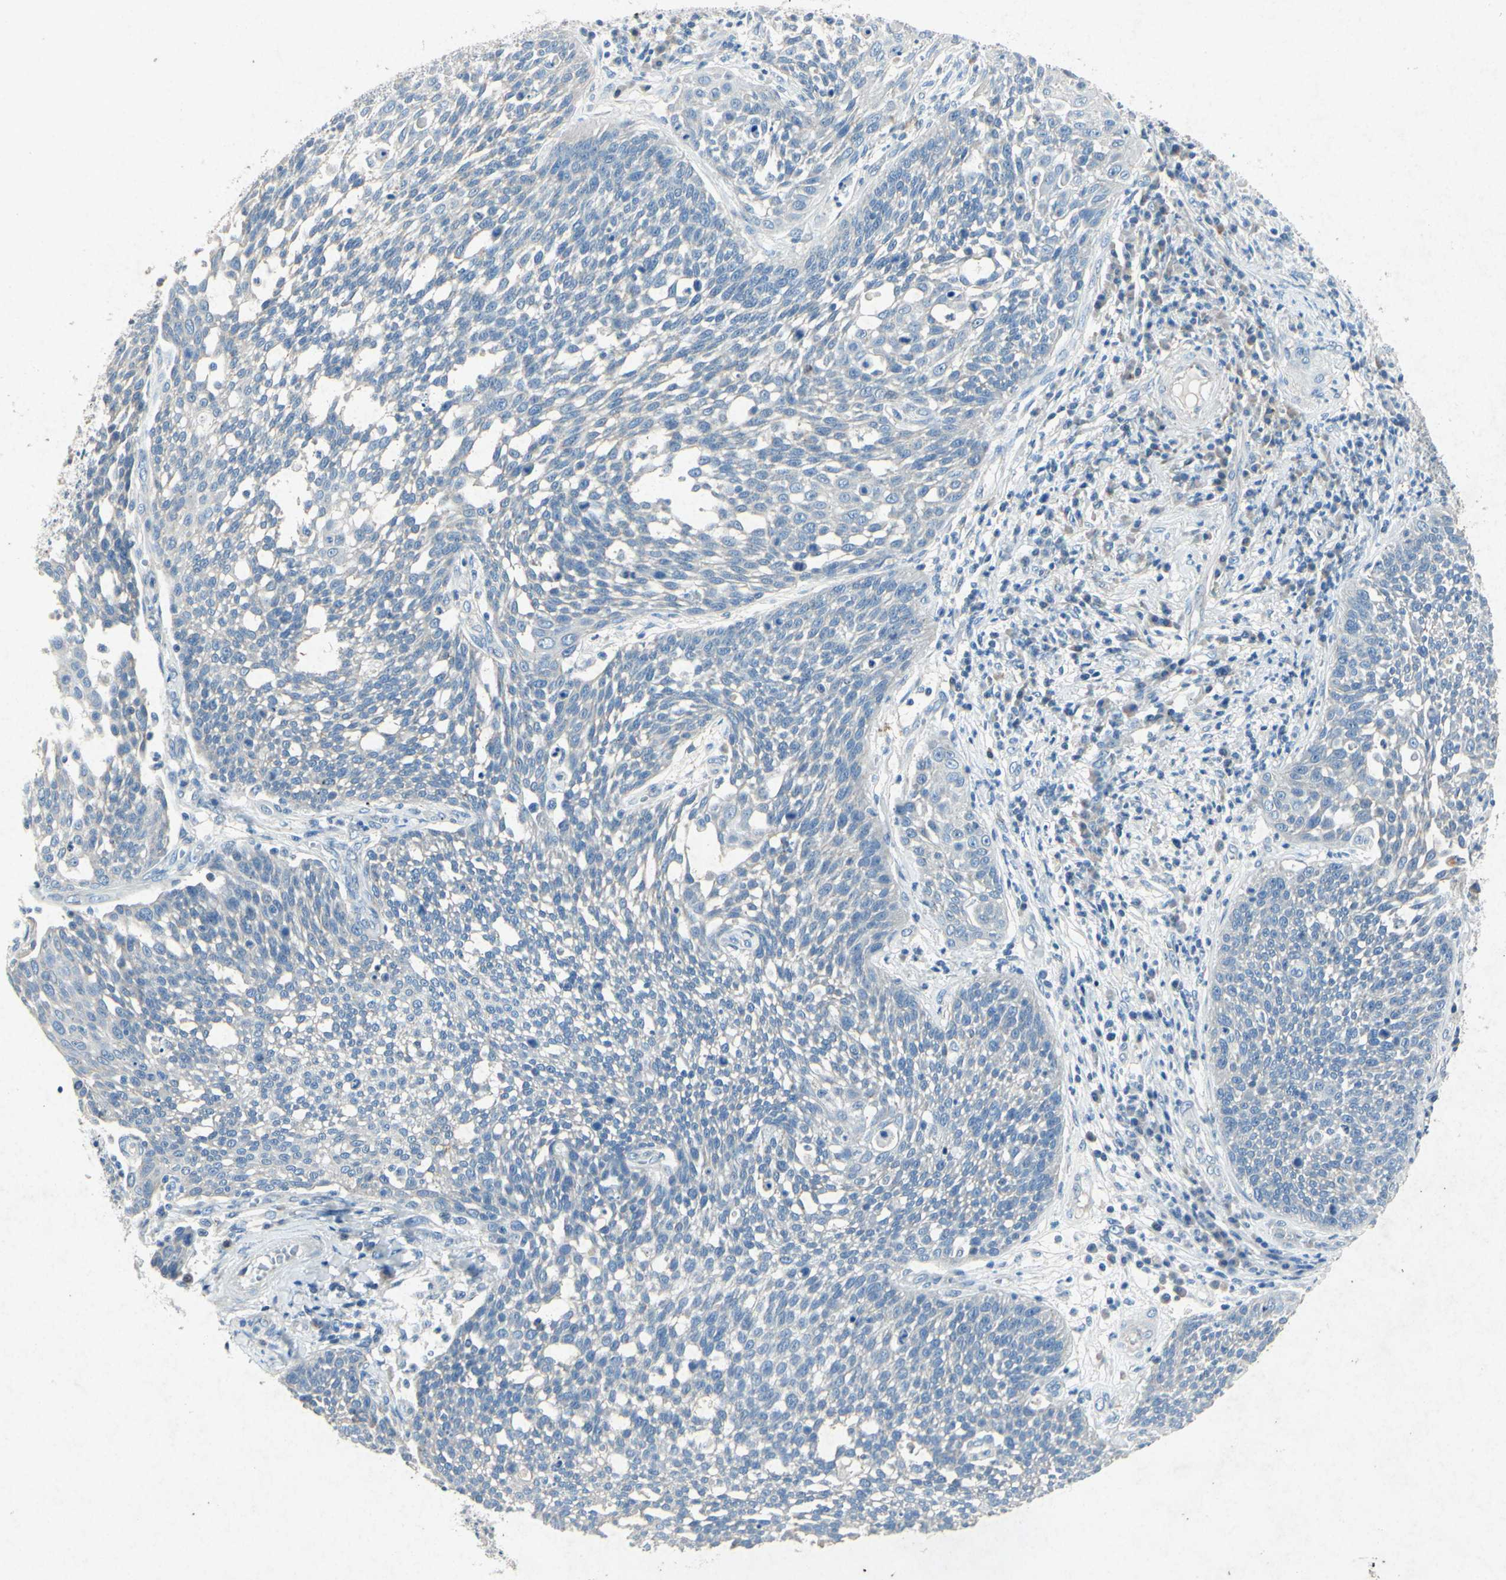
{"staining": {"intensity": "negative", "quantity": "none", "location": "none"}, "tissue": "cervical cancer", "cell_type": "Tumor cells", "image_type": "cancer", "snomed": [{"axis": "morphology", "description": "Squamous cell carcinoma, NOS"}, {"axis": "topography", "description": "Cervix"}], "caption": "This histopathology image is of squamous cell carcinoma (cervical) stained with immunohistochemistry to label a protein in brown with the nuclei are counter-stained blue. There is no staining in tumor cells. Brightfield microscopy of IHC stained with DAB (3,3'-diaminobenzidine) (brown) and hematoxylin (blue), captured at high magnification.", "gene": "SNAP91", "patient": {"sex": "female", "age": 34}}